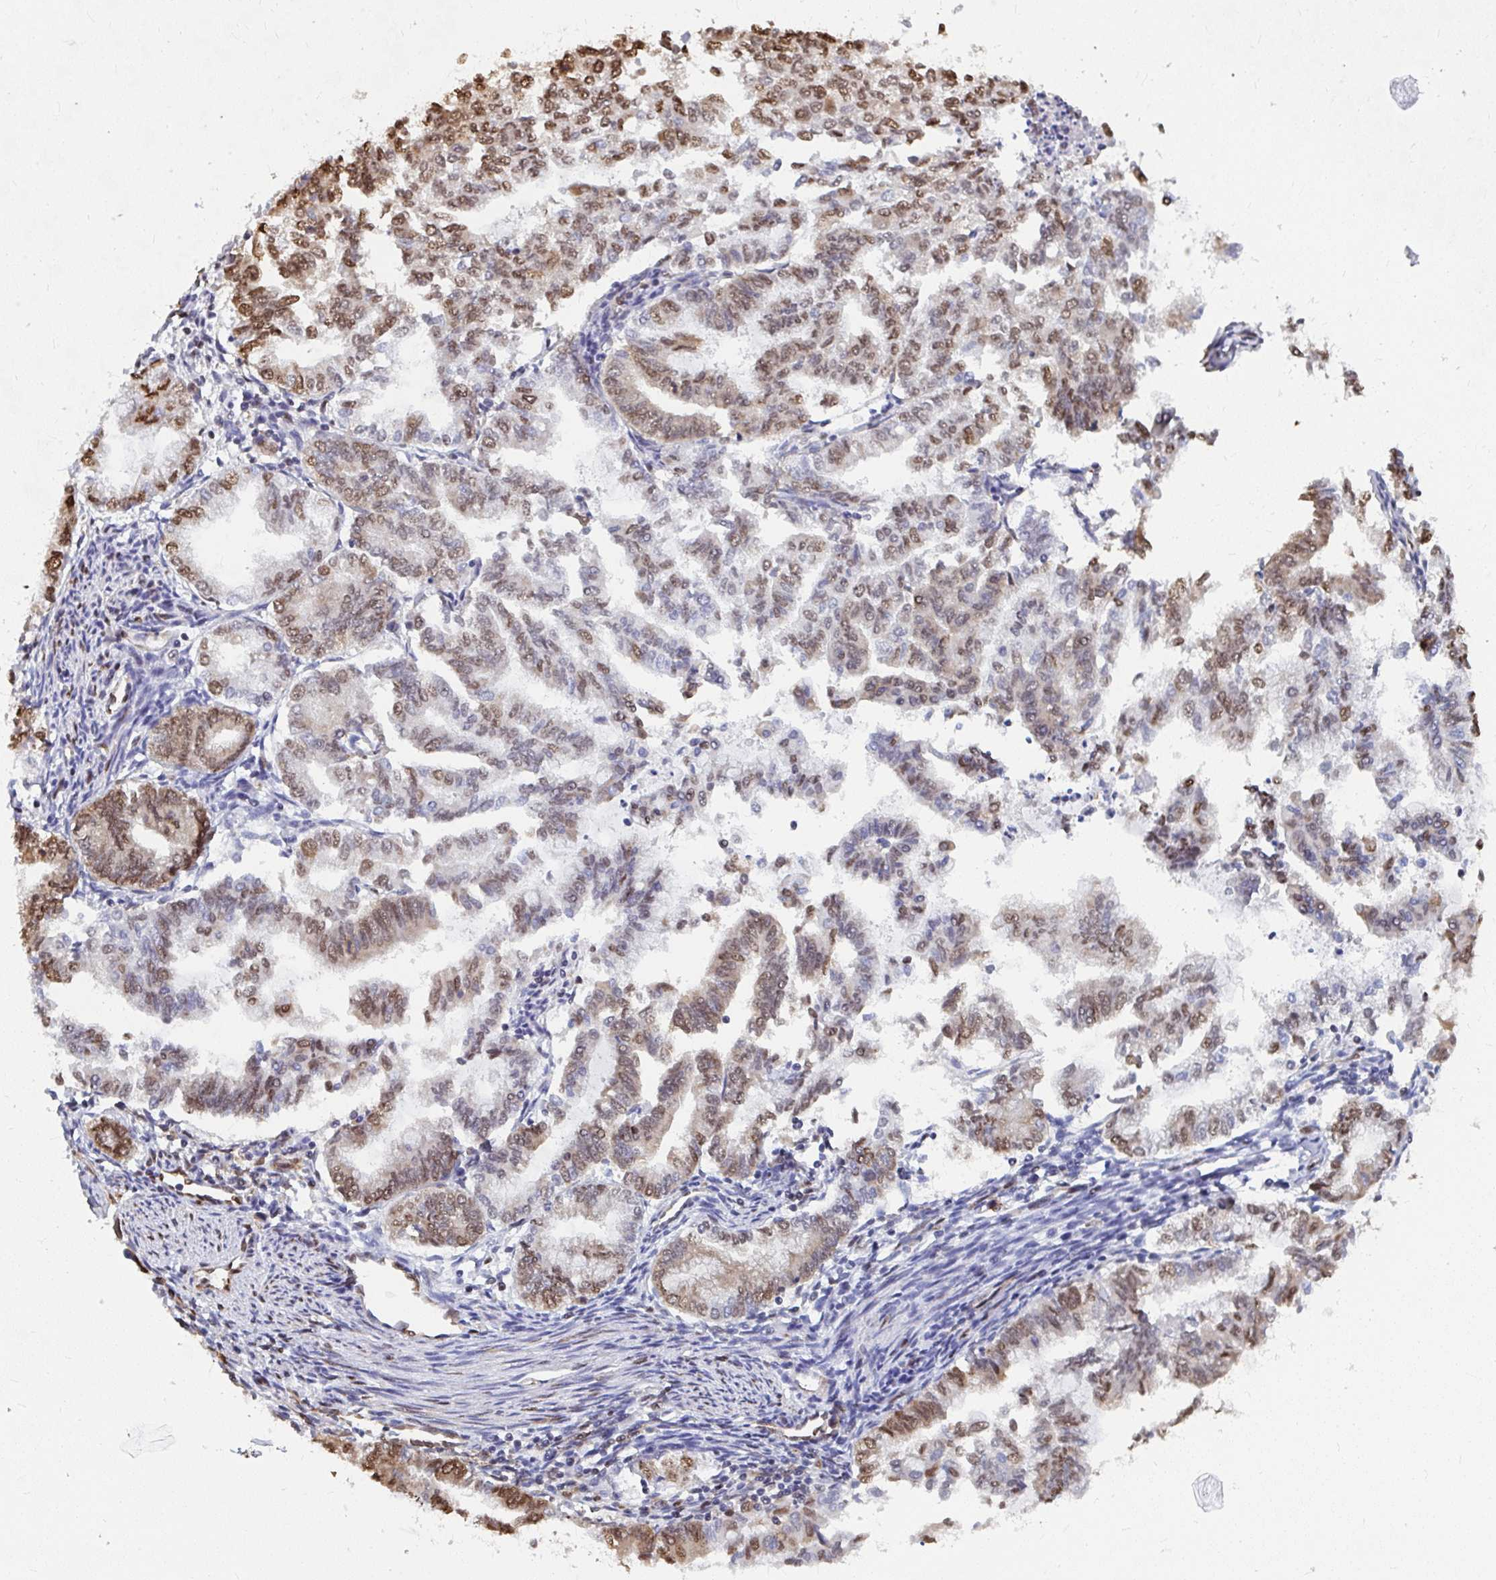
{"staining": {"intensity": "moderate", "quantity": "<25%", "location": "cytoplasmic/membranous,nuclear"}, "tissue": "endometrial cancer", "cell_type": "Tumor cells", "image_type": "cancer", "snomed": [{"axis": "morphology", "description": "Adenocarcinoma, NOS"}, {"axis": "topography", "description": "Endometrium"}], "caption": "A brown stain highlights moderate cytoplasmic/membranous and nuclear positivity of a protein in endometrial adenocarcinoma tumor cells. (Stains: DAB in brown, nuclei in blue, Microscopy: brightfield microscopy at high magnification).", "gene": "SYNCRIP", "patient": {"sex": "female", "age": 79}}